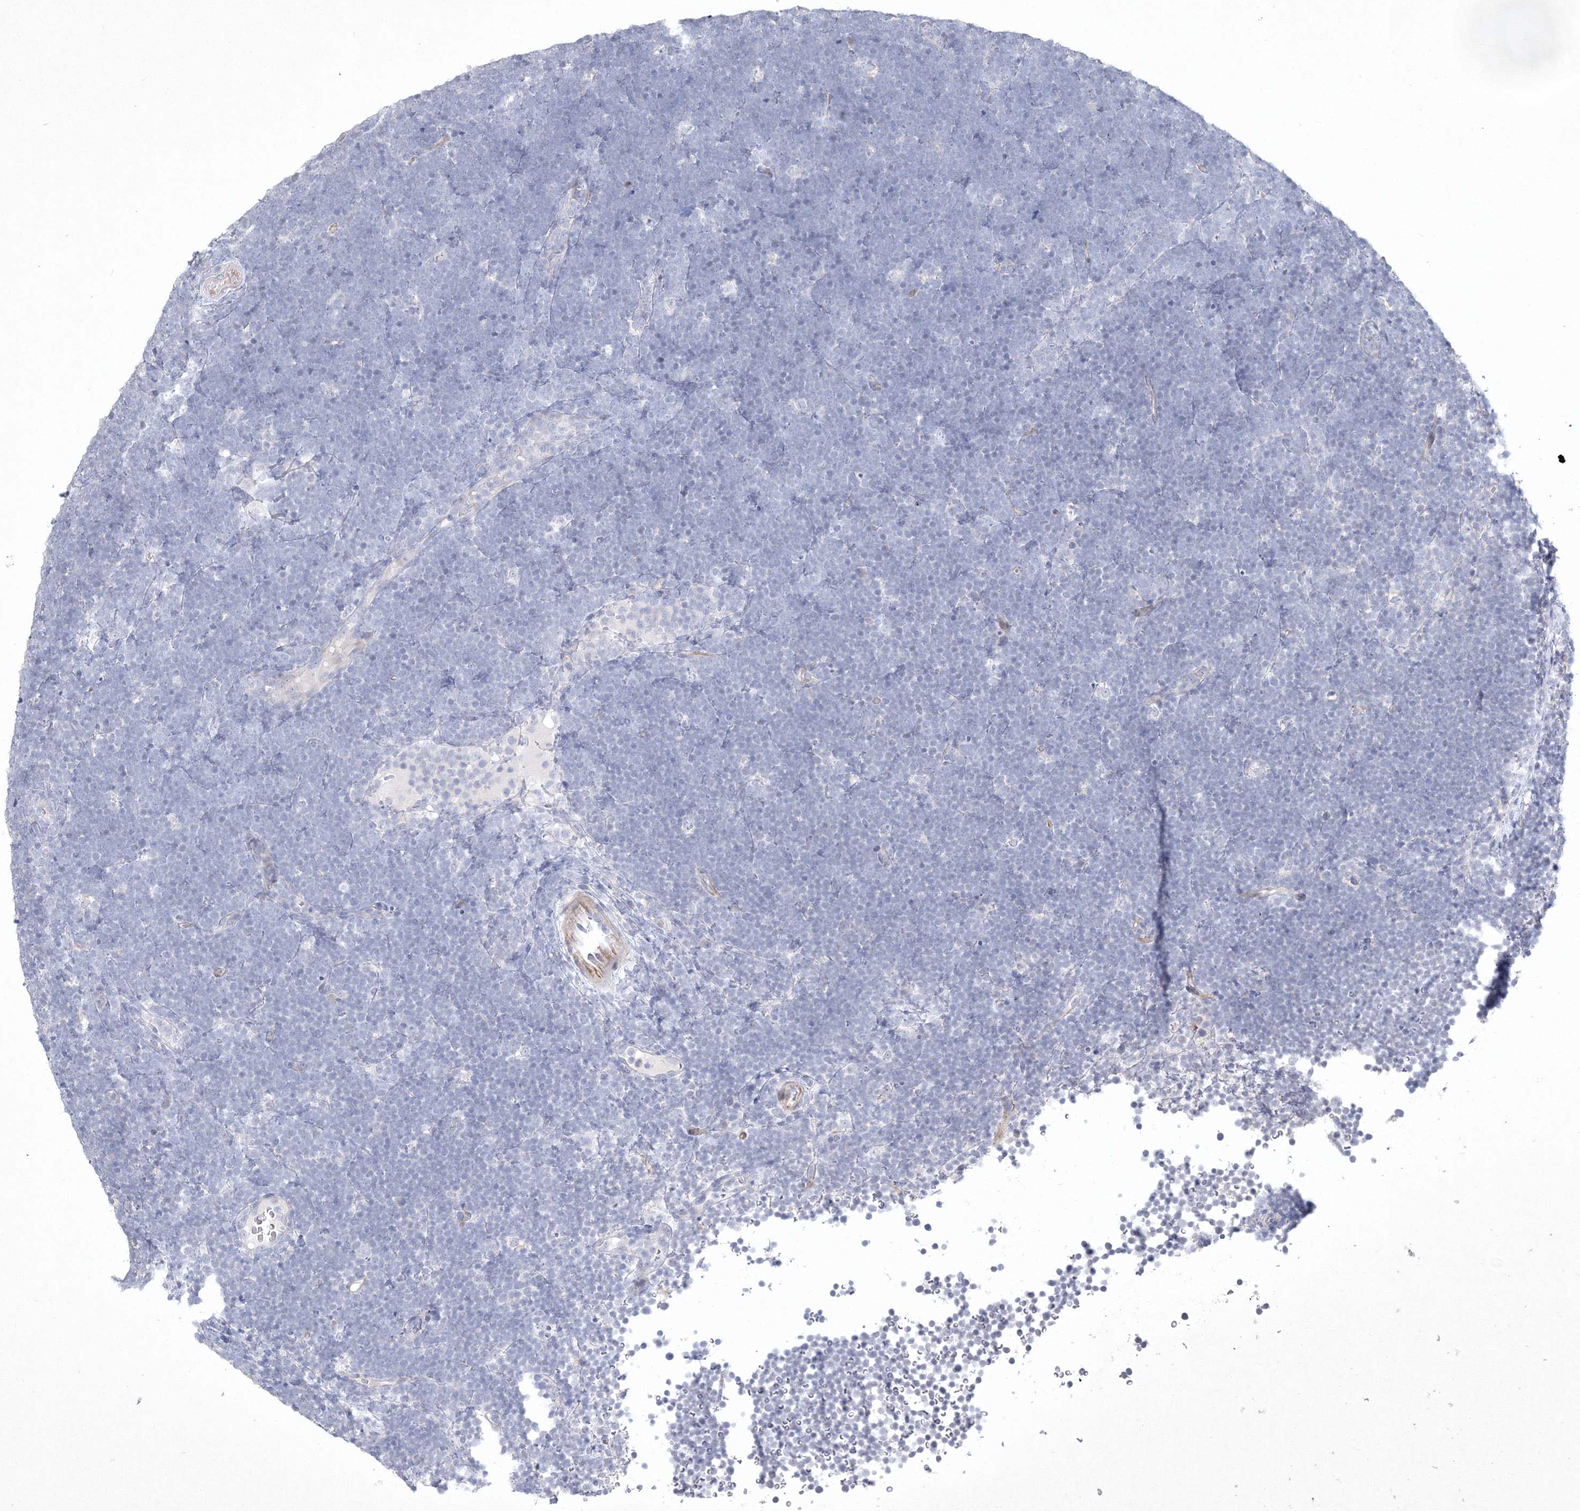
{"staining": {"intensity": "negative", "quantity": "none", "location": "none"}, "tissue": "lymphoma", "cell_type": "Tumor cells", "image_type": "cancer", "snomed": [{"axis": "morphology", "description": "Malignant lymphoma, non-Hodgkin's type, High grade"}, {"axis": "topography", "description": "Lymph node"}], "caption": "Malignant lymphoma, non-Hodgkin's type (high-grade) was stained to show a protein in brown. There is no significant staining in tumor cells. (Immunohistochemistry (ihc), brightfield microscopy, high magnification).", "gene": "CXXC4", "patient": {"sex": "male", "age": 13}}